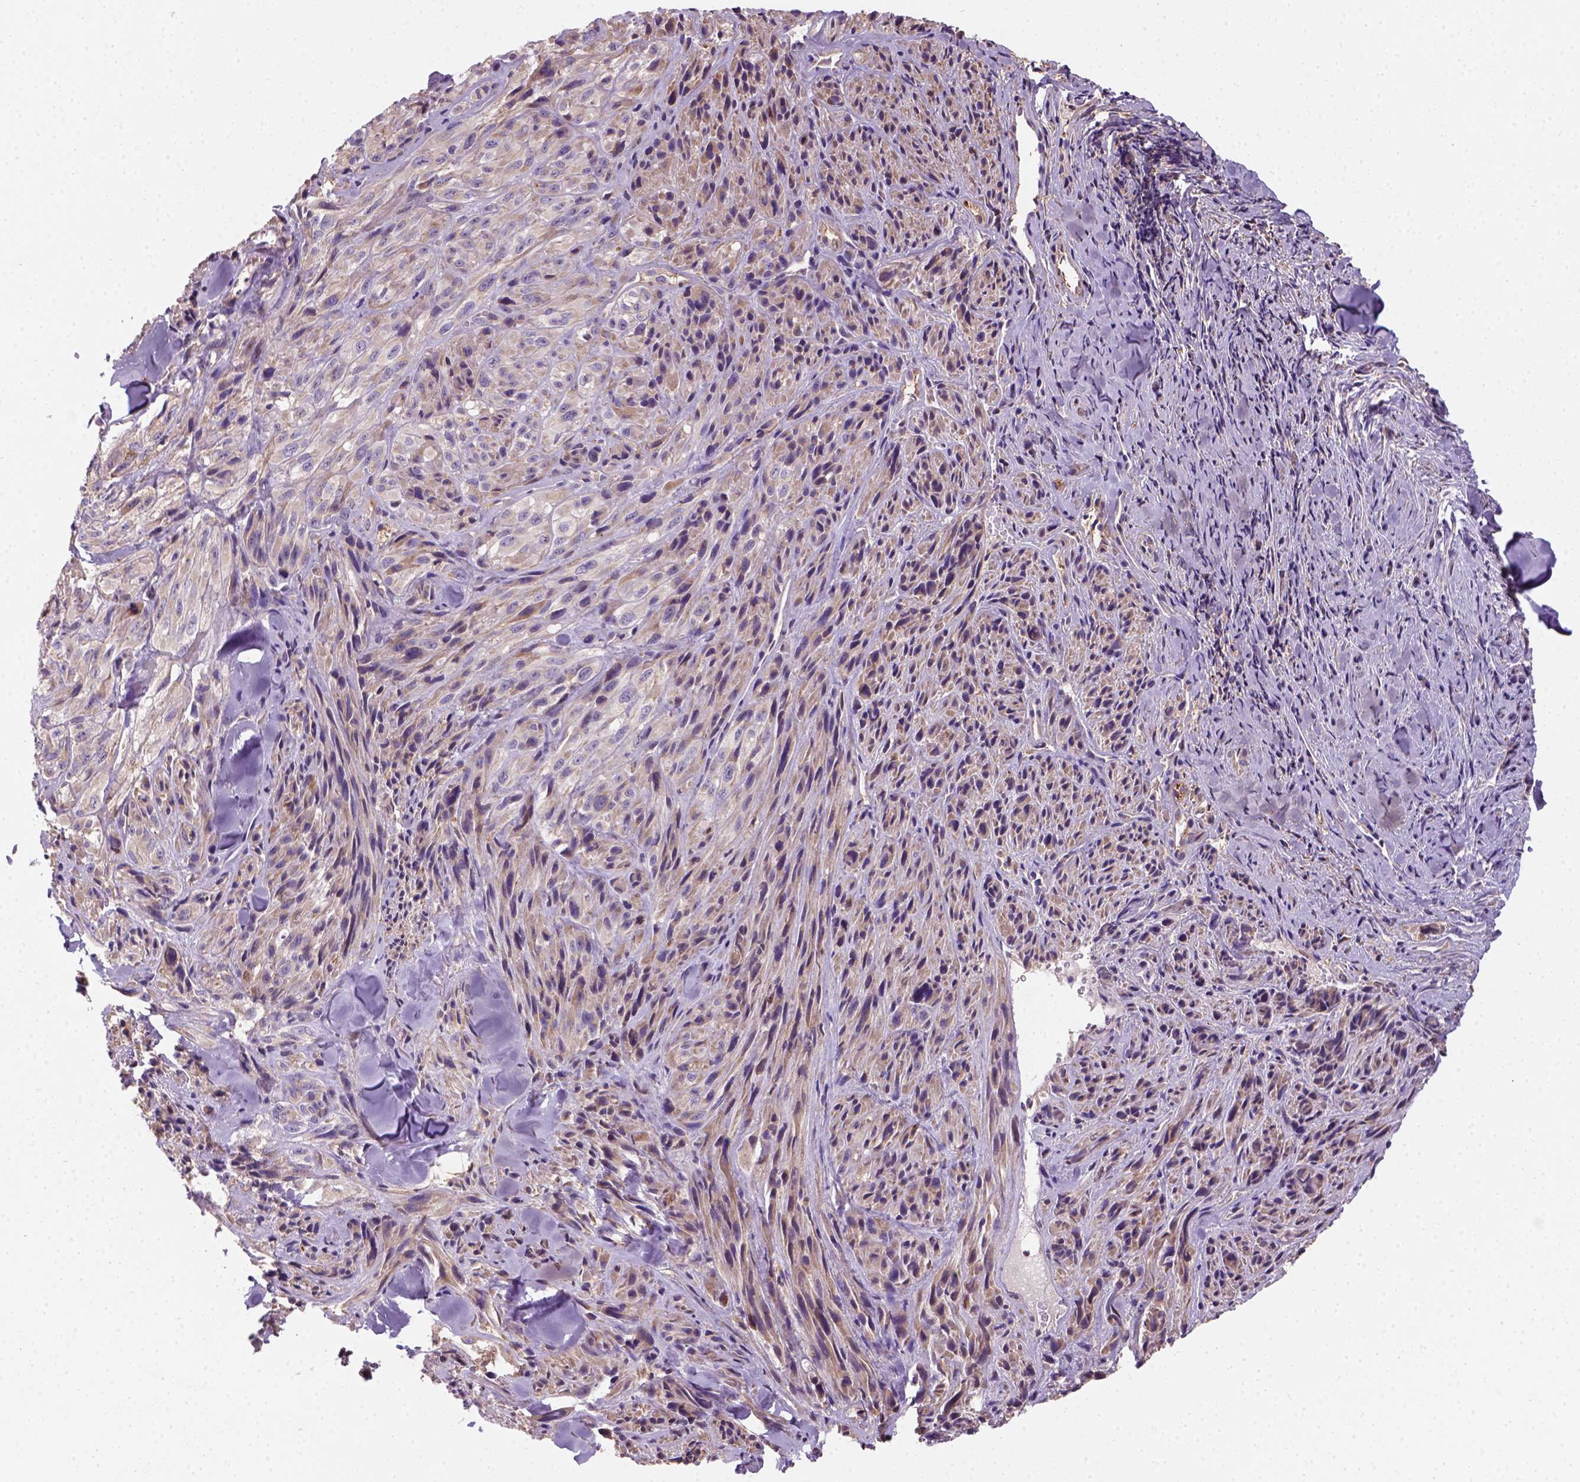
{"staining": {"intensity": "weak", "quantity": ">75%", "location": "cytoplasmic/membranous"}, "tissue": "melanoma", "cell_type": "Tumor cells", "image_type": "cancer", "snomed": [{"axis": "morphology", "description": "Malignant melanoma, NOS"}, {"axis": "topography", "description": "Skin"}], "caption": "Immunohistochemical staining of malignant melanoma displays low levels of weak cytoplasmic/membranous expression in about >75% of tumor cells. (DAB (3,3'-diaminobenzidine) IHC with brightfield microscopy, high magnification).", "gene": "GPRC5D", "patient": {"sex": "male", "age": 67}}